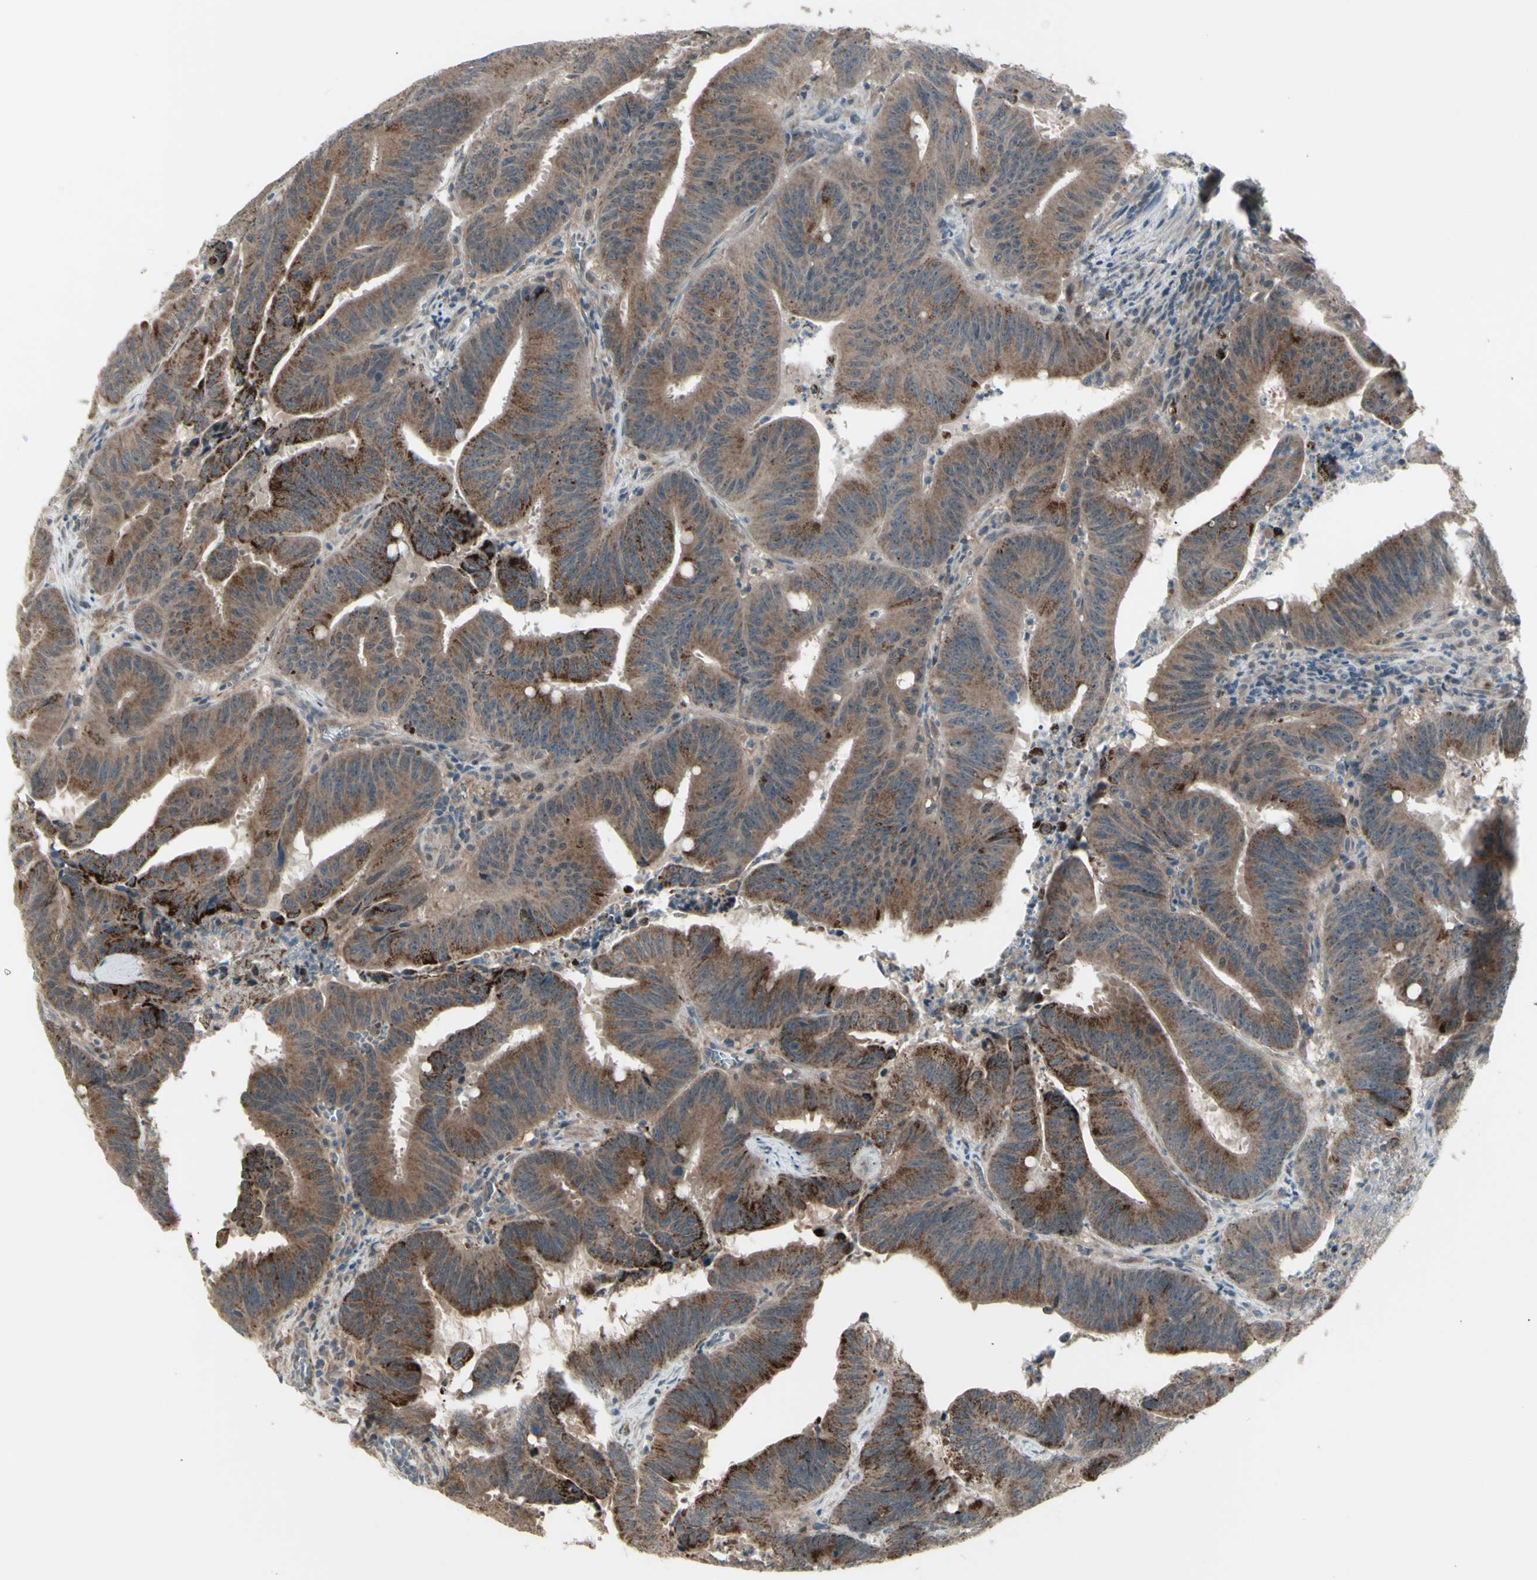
{"staining": {"intensity": "moderate", "quantity": ">75%", "location": "cytoplasmic/membranous"}, "tissue": "colorectal cancer", "cell_type": "Tumor cells", "image_type": "cancer", "snomed": [{"axis": "morphology", "description": "Adenocarcinoma, NOS"}, {"axis": "topography", "description": "Colon"}], "caption": "The micrograph exhibits immunohistochemical staining of colorectal cancer. There is moderate cytoplasmic/membranous positivity is identified in approximately >75% of tumor cells.", "gene": "OSTM1", "patient": {"sex": "male", "age": 45}}